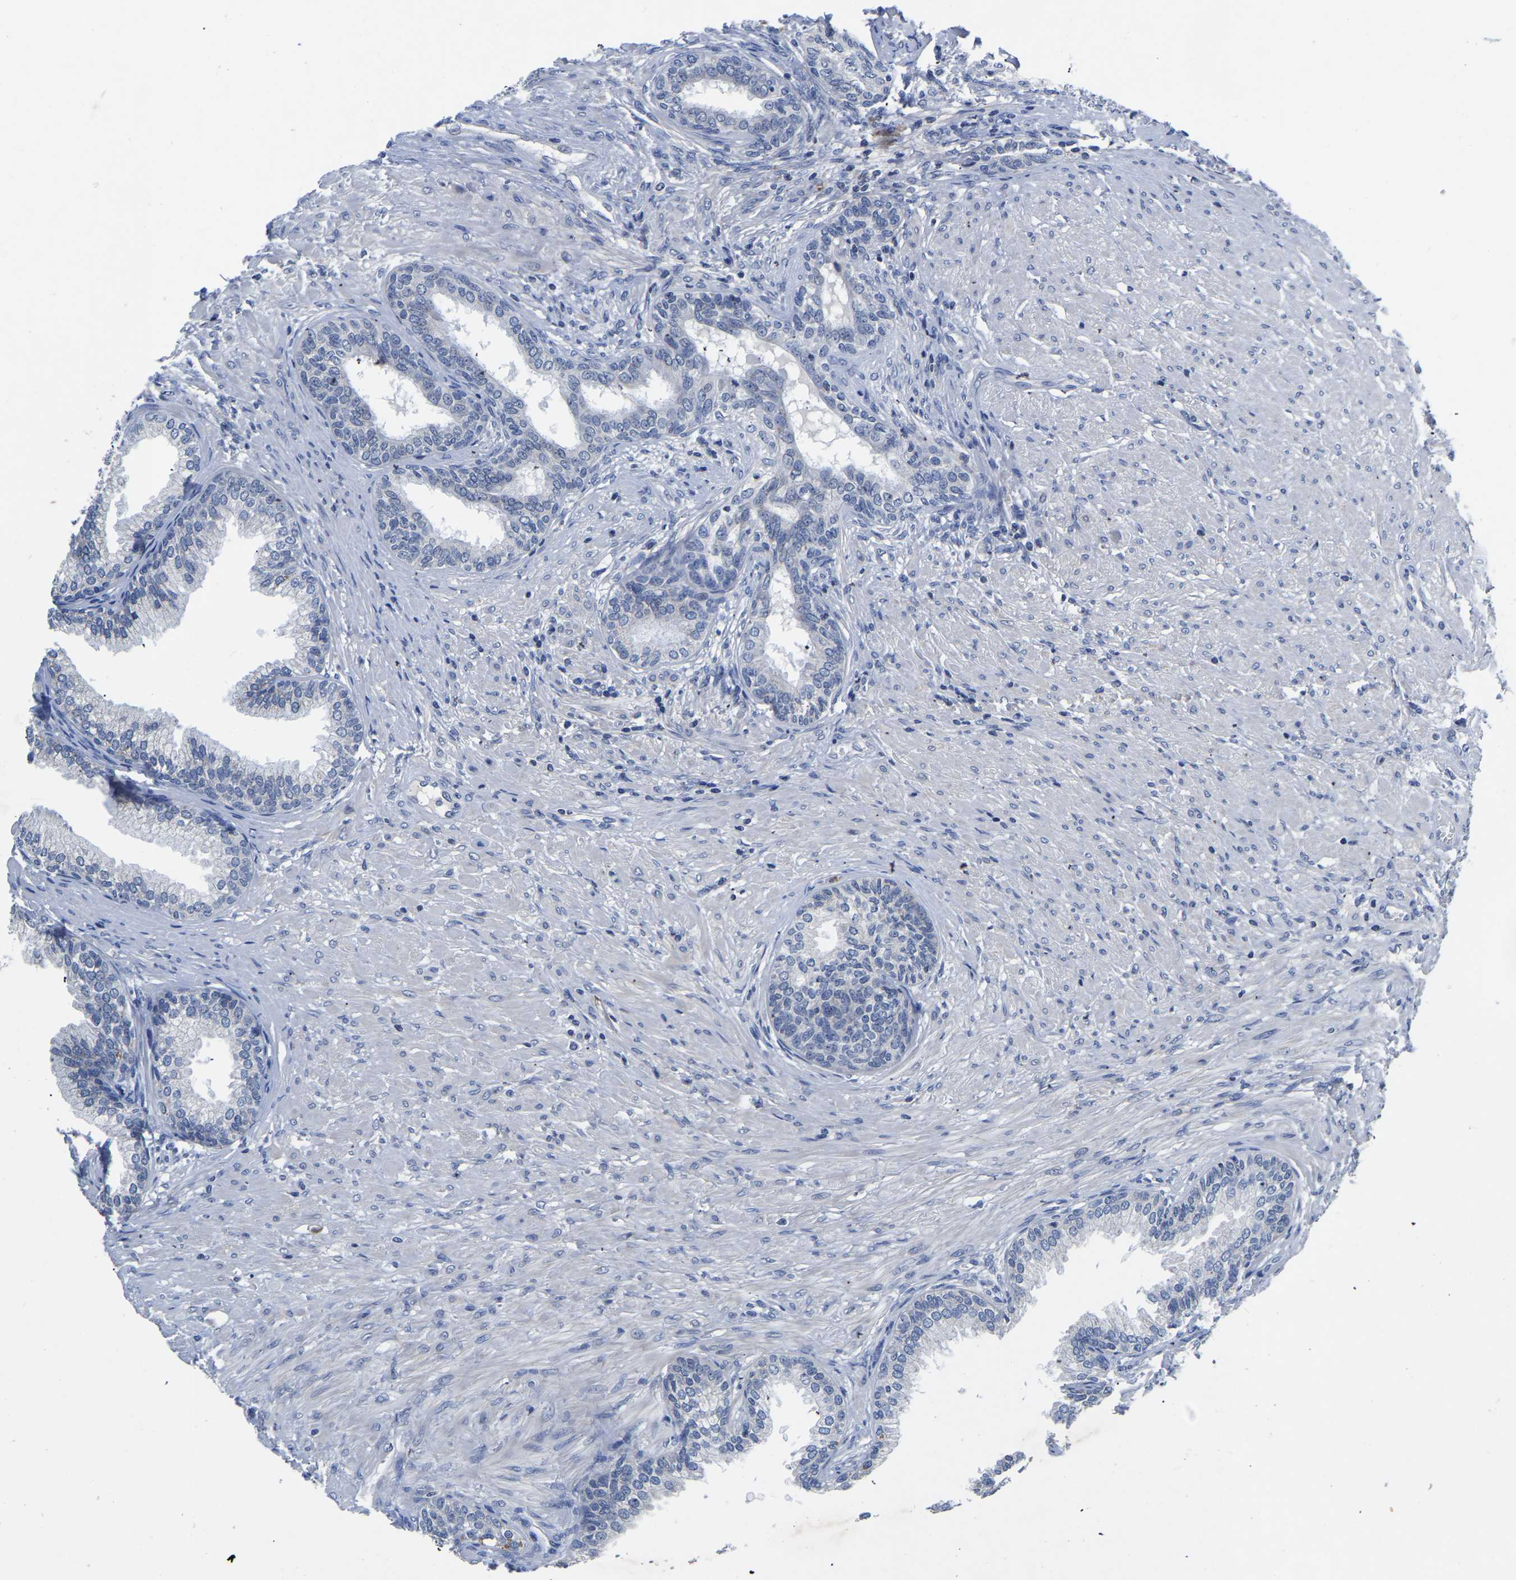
{"staining": {"intensity": "negative", "quantity": "none", "location": "none"}, "tissue": "prostate", "cell_type": "Glandular cells", "image_type": "normal", "snomed": [{"axis": "morphology", "description": "Normal tissue, NOS"}, {"axis": "topography", "description": "Prostate"}], "caption": "This is an IHC photomicrograph of normal prostate. There is no expression in glandular cells.", "gene": "FGD5", "patient": {"sex": "male", "age": 76}}